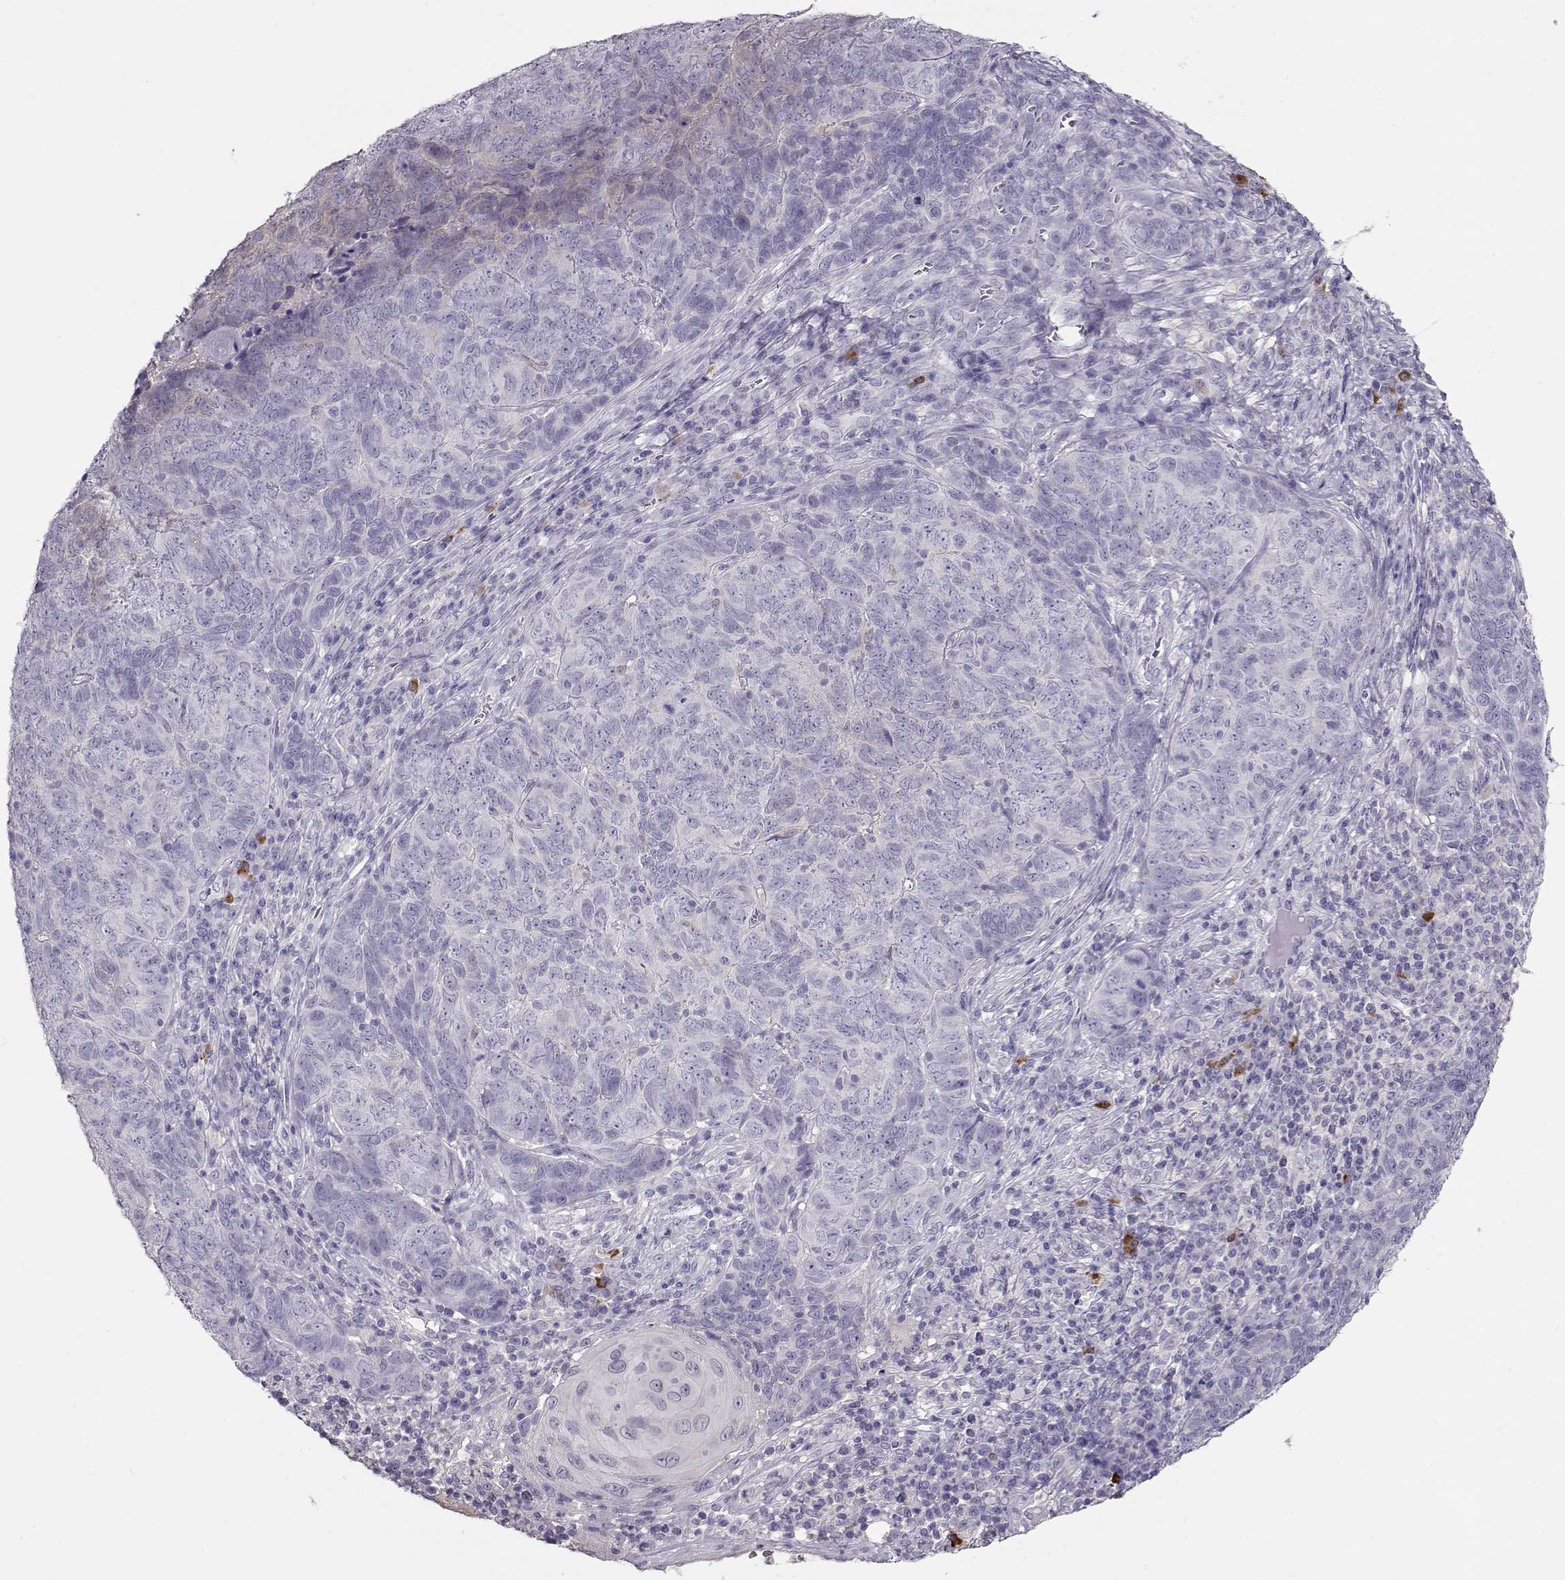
{"staining": {"intensity": "negative", "quantity": "none", "location": "none"}, "tissue": "skin cancer", "cell_type": "Tumor cells", "image_type": "cancer", "snomed": [{"axis": "morphology", "description": "Squamous cell carcinoma, NOS"}, {"axis": "topography", "description": "Skin"}, {"axis": "topography", "description": "Anal"}], "caption": "IHC of human skin cancer (squamous cell carcinoma) displays no positivity in tumor cells.", "gene": "NDRG4", "patient": {"sex": "female", "age": 51}}